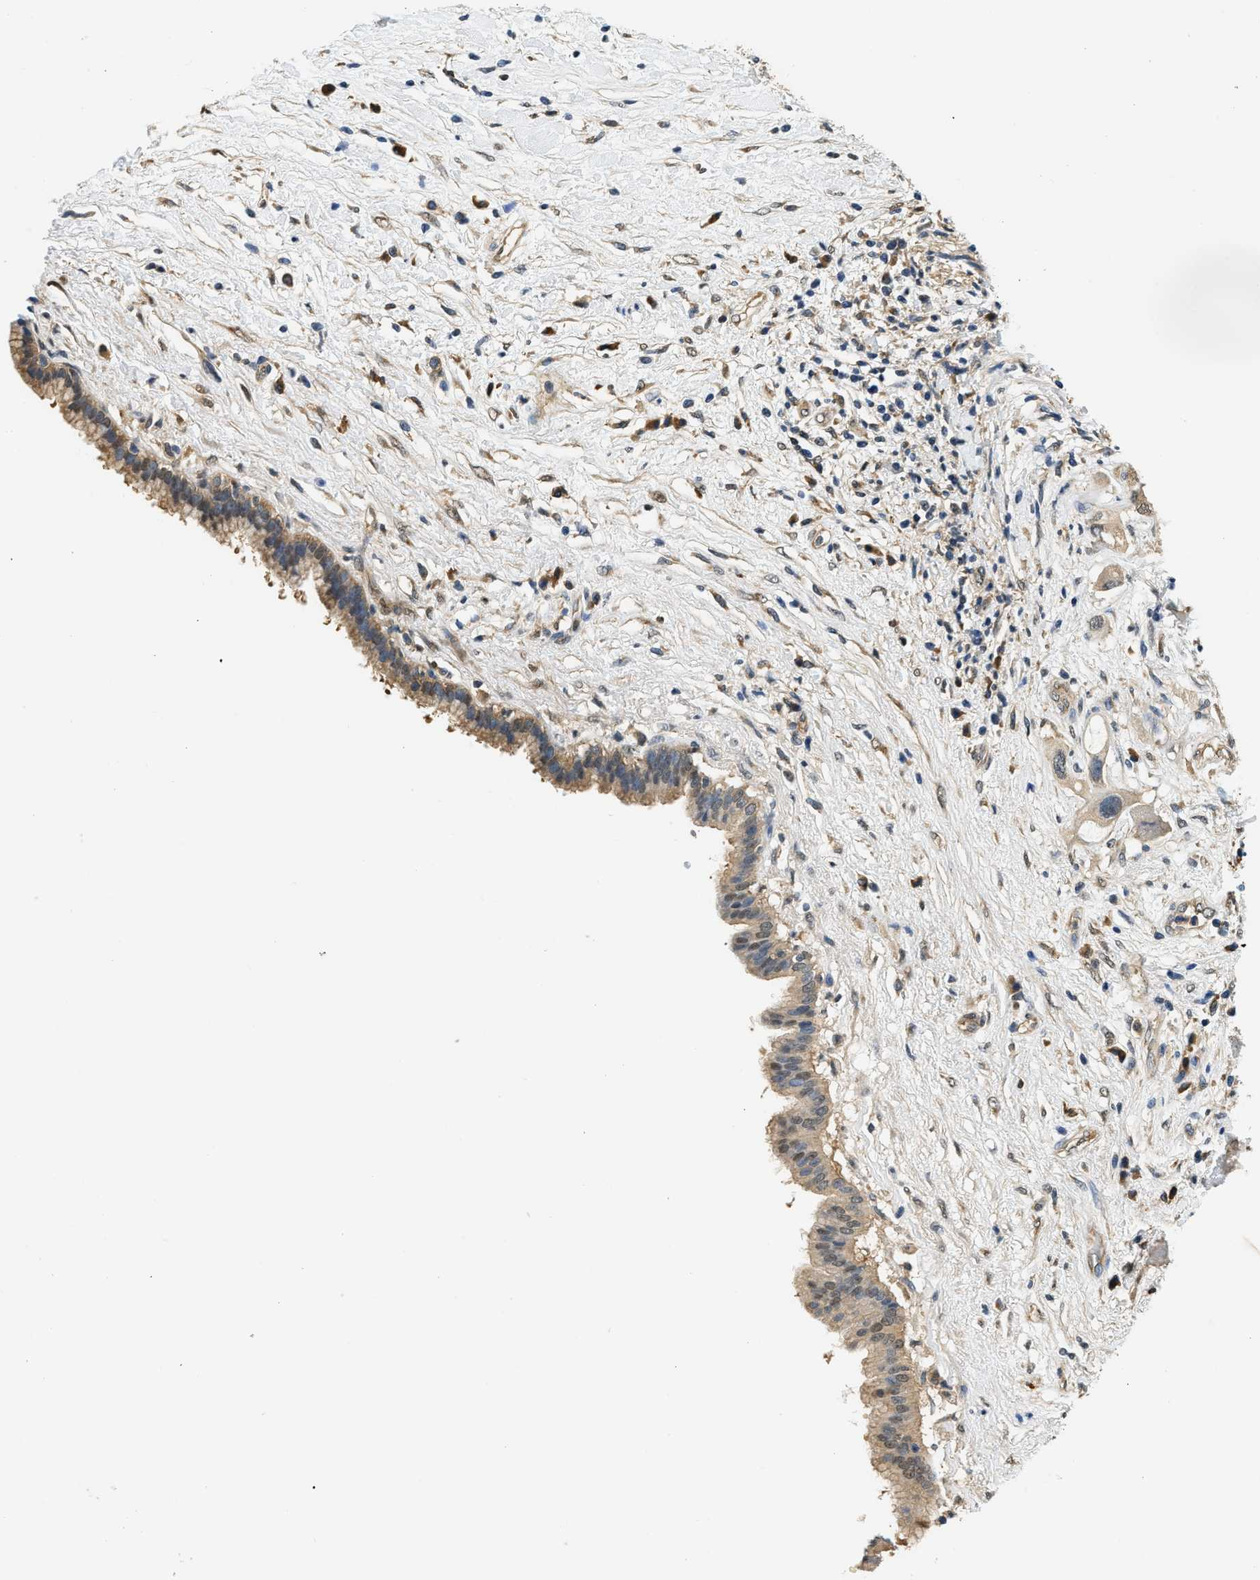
{"staining": {"intensity": "weak", "quantity": ">75%", "location": "cytoplasmic/membranous"}, "tissue": "pancreatic cancer", "cell_type": "Tumor cells", "image_type": "cancer", "snomed": [{"axis": "morphology", "description": "Adenocarcinoma, NOS"}, {"axis": "topography", "description": "Pancreas"}], "caption": "A micrograph of pancreatic cancer stained for a protein exhibits weak cytoplasmic/membranous brown staining in tumor cells.", "gene": "BCL7C", "patient": {"sex": "female", "age": 56}}